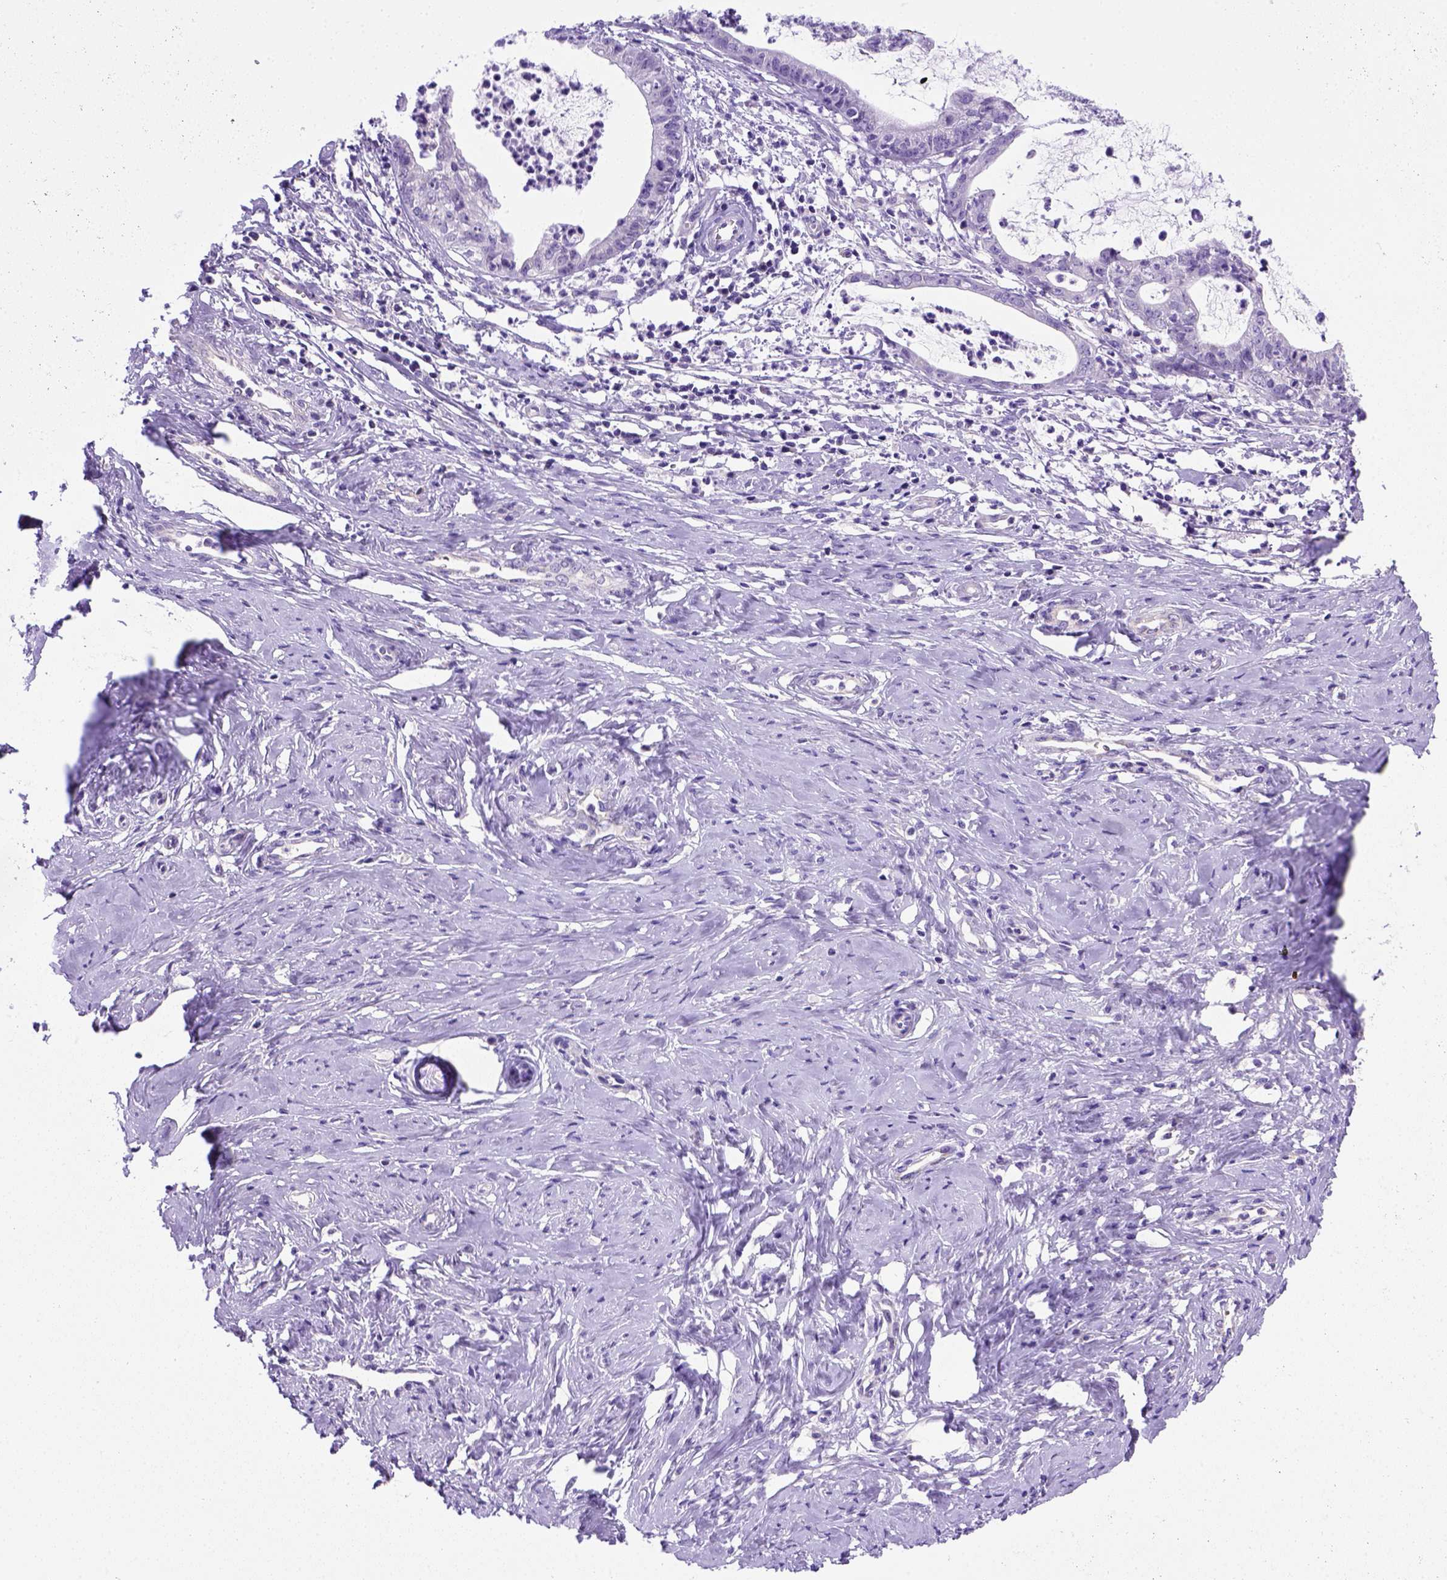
{"staining": {"intensity": "negative", "quantity": "none", "location": "none"}, "tissue": "cervical cancer", "cell_type": "Tumor cells", "image_type": "cancer", "snomed": [{"axis": "morphology", "description": "Normal tissue, NOS"}, {"axis": "morphology", "description": "Adenocarcinoma, NOS"}, {"axis": "topography", "description": "Cervix"}], "caption": "The histopathology image shows no staining of tumor cells in cervical cancer. Nuclei are stained in blue.", "gene": "FOXI1", "patient": {"sex": "female", "age": 38}}